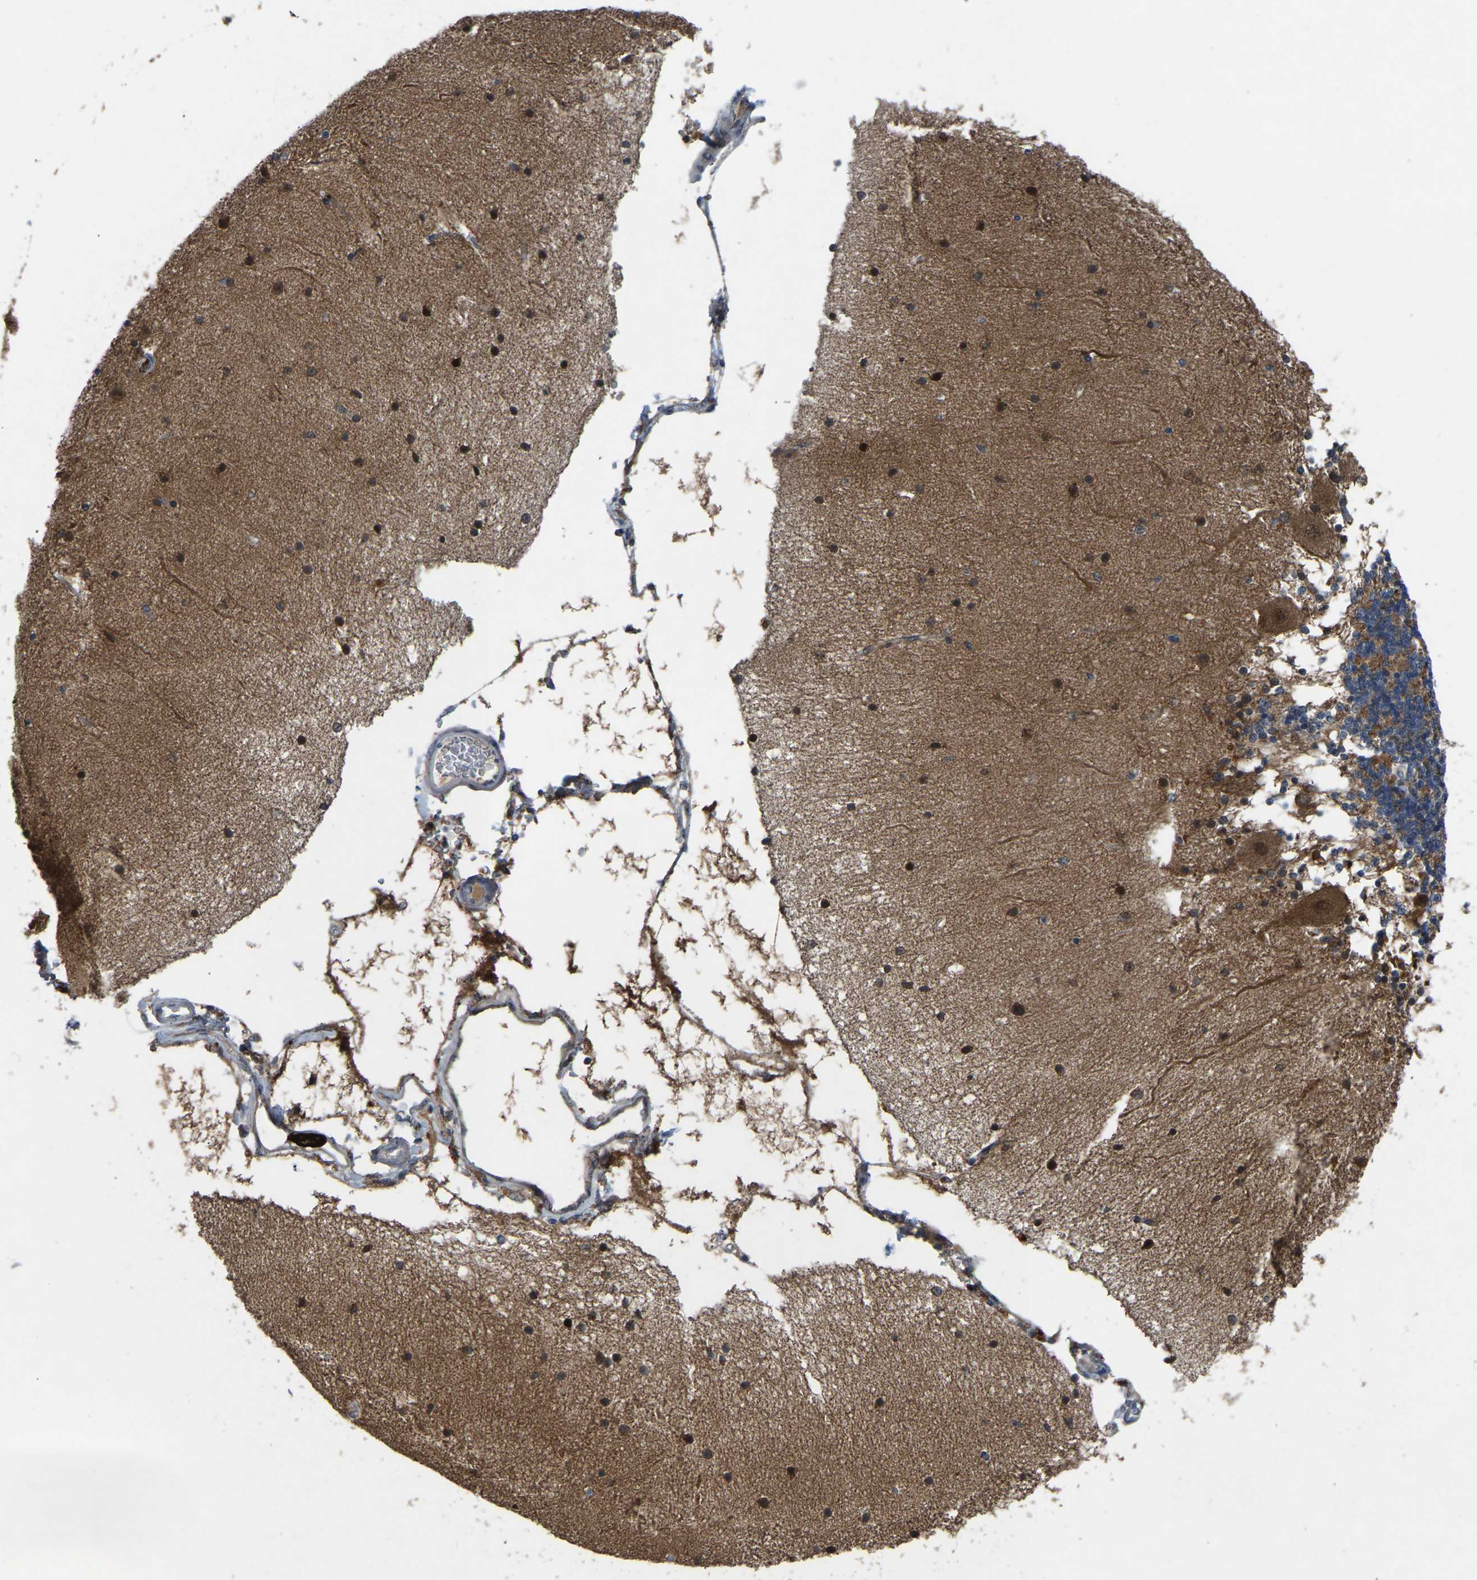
{"staining": {"intensity": "moderate", "quantity": ">75%", "location": "cytoplasmic/membranous"}, "tissue": "cerebellum", "cell_type": "Cells in granular layer", "image_type": "normal", "snomed": [{"axis": "morphology", "description": "Normal tissue, NOS"}, {"axis": "topography", "description": "Cerebellum"}], "caption": "Protein expression analysis of normal cerebellum shows moderate cytoplasmic/membranous positivity in about >75% of cells in granular layer.", "gene": "FHIT", "patient": {"sex": "female", "age": 54}}